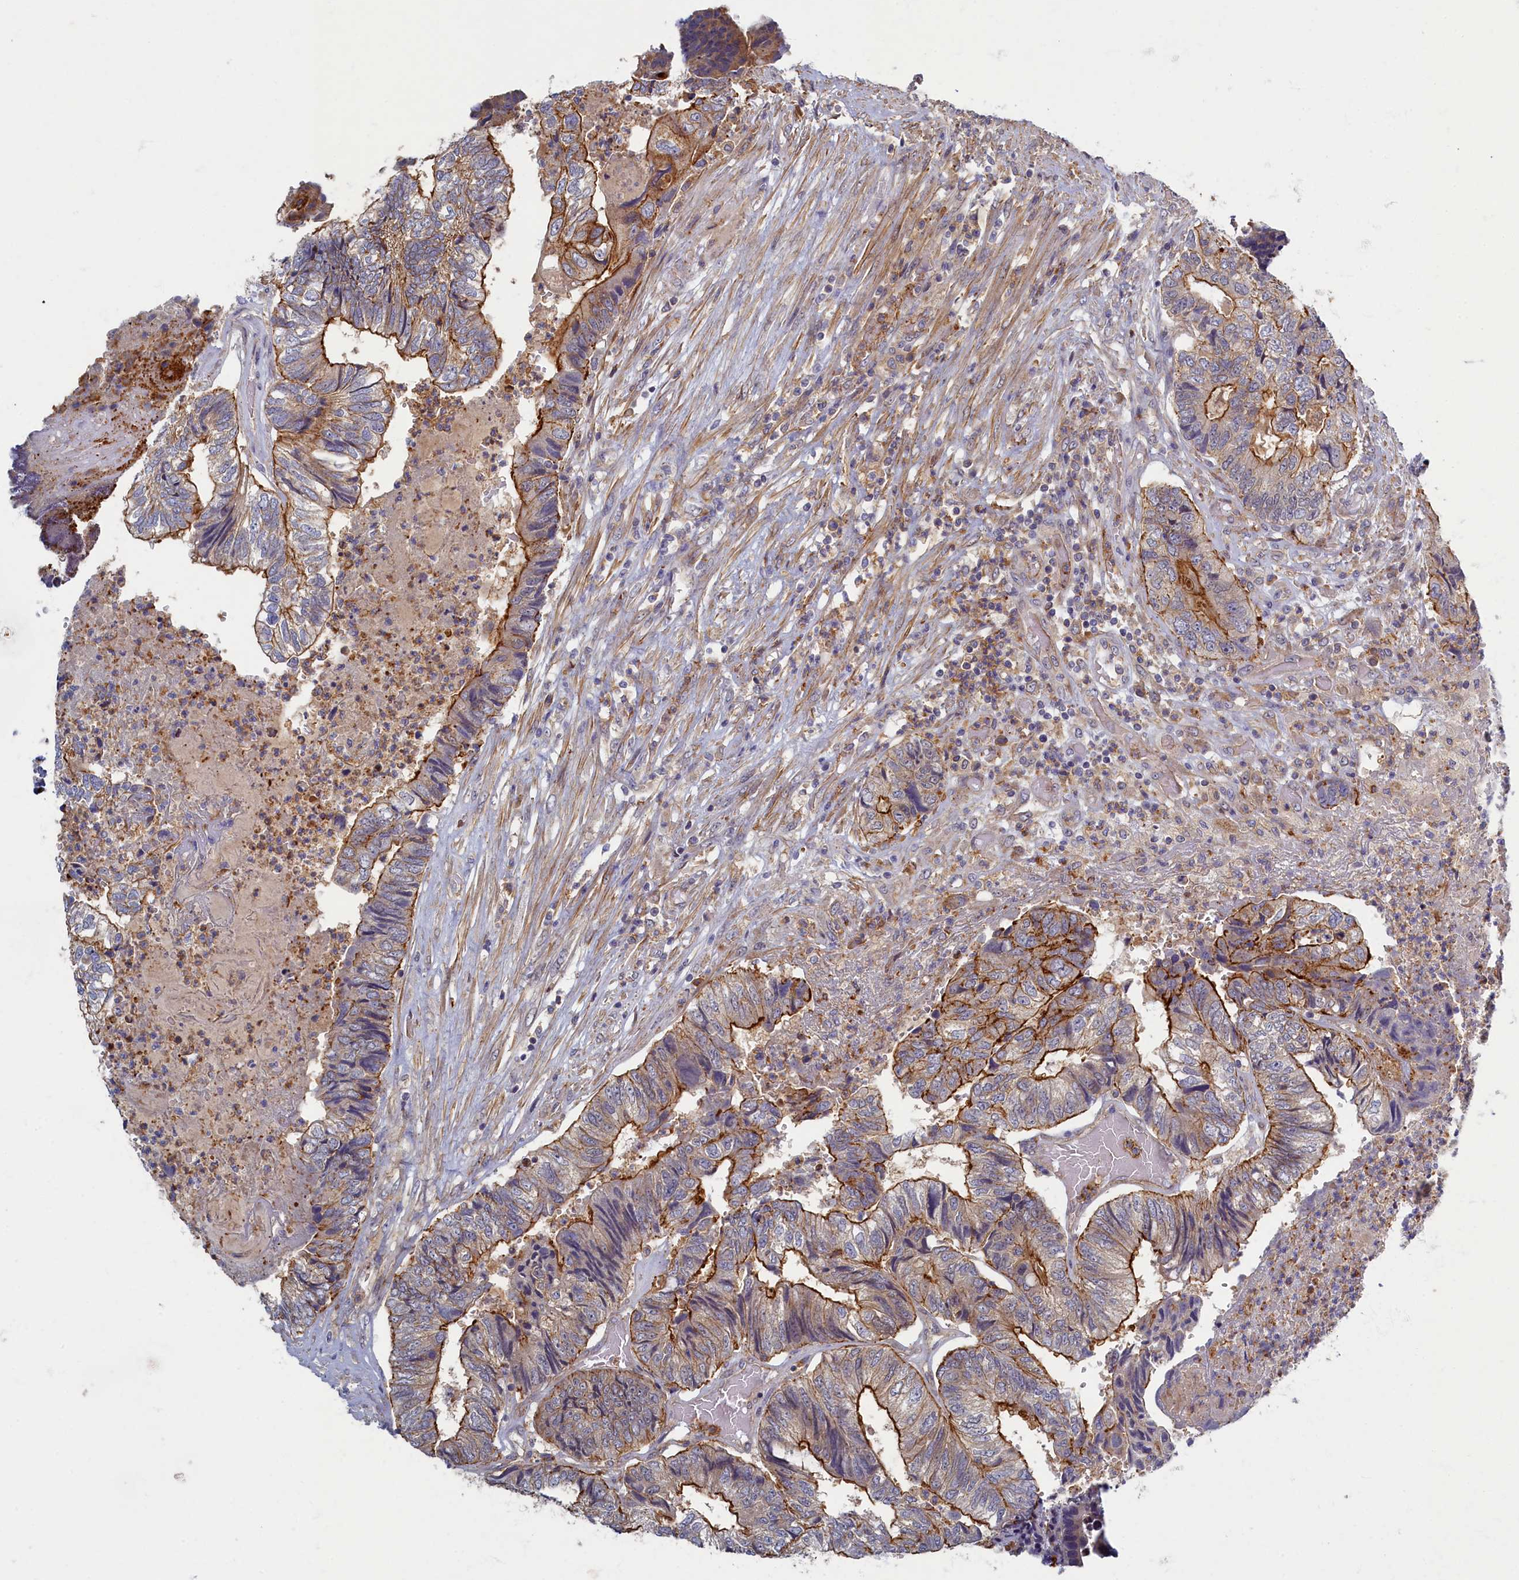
{"staining": {"intensity": "moderate", "quantity": ">75%", "location": "cytoplasmic/membranous"}, "tissue": "colorectal cancer", "cell_type": "Tumor cells", "image_type": "cancer", "snomed": [{"axis": "morphology", "description": "Adenocarcinoma, NOS"}, {"axis": "topography", "description": "Colon"}], "caption": "This is a histology image of IHC staining of colorectal cancer, which shows moderate expression in the cytoplasmic/membranous of tumor cells.", "gene": "PSMG2", "patient": {"sex": "female", "age": 67}}